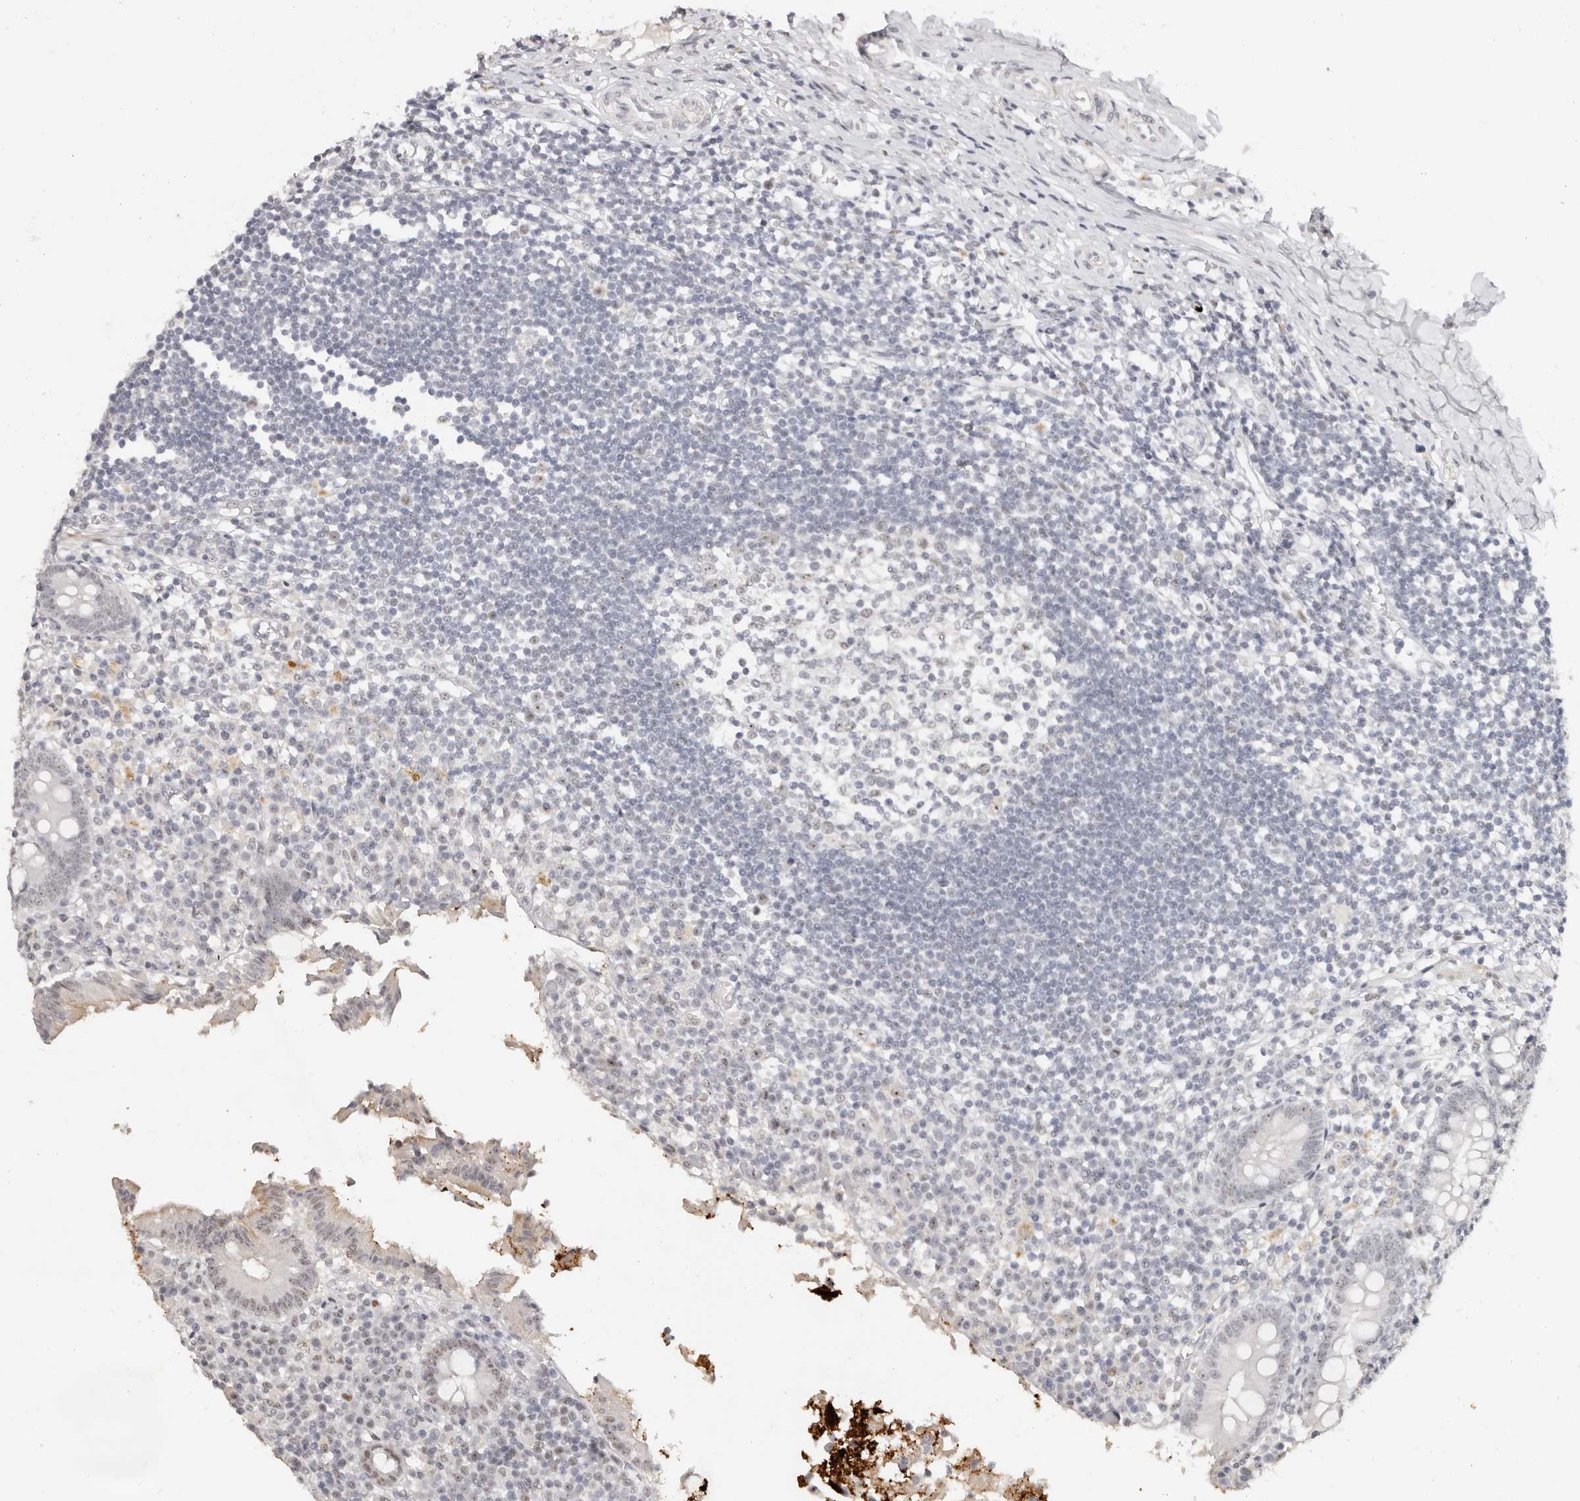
{"staining": {"intensity": "weak", "quantity": "25%-75%", "location": "nuclear"}, "tissue": "appendix", "cell_type": "Glandular cells", "image_type": "normal", "snomed": [{"axis": "morphology", "description": "Normal tissue, NOS"}, {"axis": "topography", "description": "Appendix"}], "caption": "Immunohistochemistry of normal human appendix exhibits low levels of weak nuclear expression in approximately 25%-75% of glandular cells. (DAB IHC with brightfield microscopy, high magnification).", "gene": "LARP7", "patient": {"sex": "female", "age": 17}}